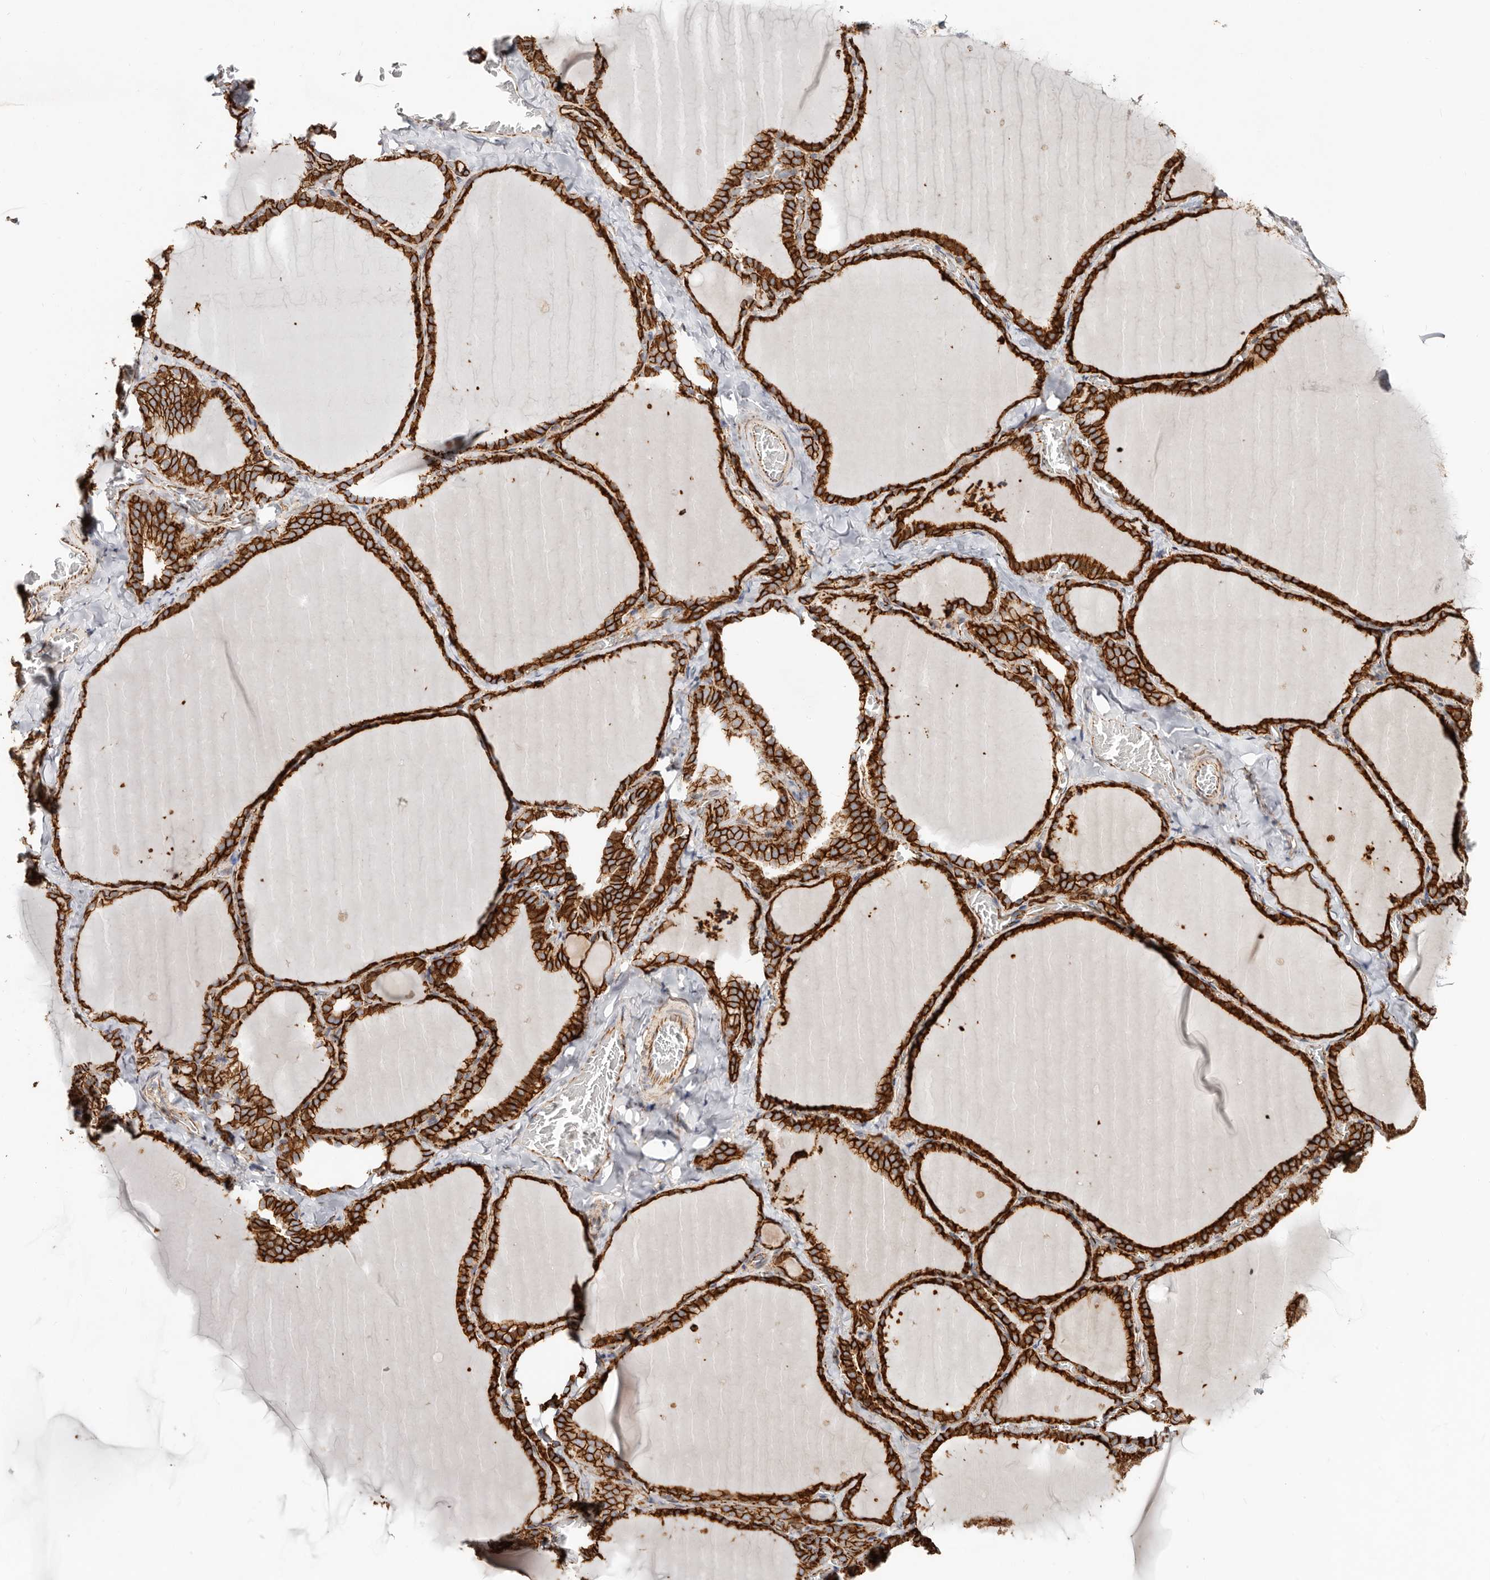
{"staining": {"intensity": "strong", "quantity": ">75%", "location": "cytoplasmic/membranous"}, "tissue": "thyroid gland", "cell_type": "Glandular cells", "image_type": "normal", "snomed": [{"axis": "morphology", "description": "Normal tissue, NOS"}, {"axis": "topography", "description": "Thyroid gland"}], "caption": "Immunohistochemical staining of benign thyroid gland reveals >75% levels of strong cytoplasmic/membranous protein expression in about >75% of glandular cells. Ihc stains the protein in brown and the nuclei are stained blue.", "gene": "CTNNB1", "patient": {"sex": "female", "age": 22}}